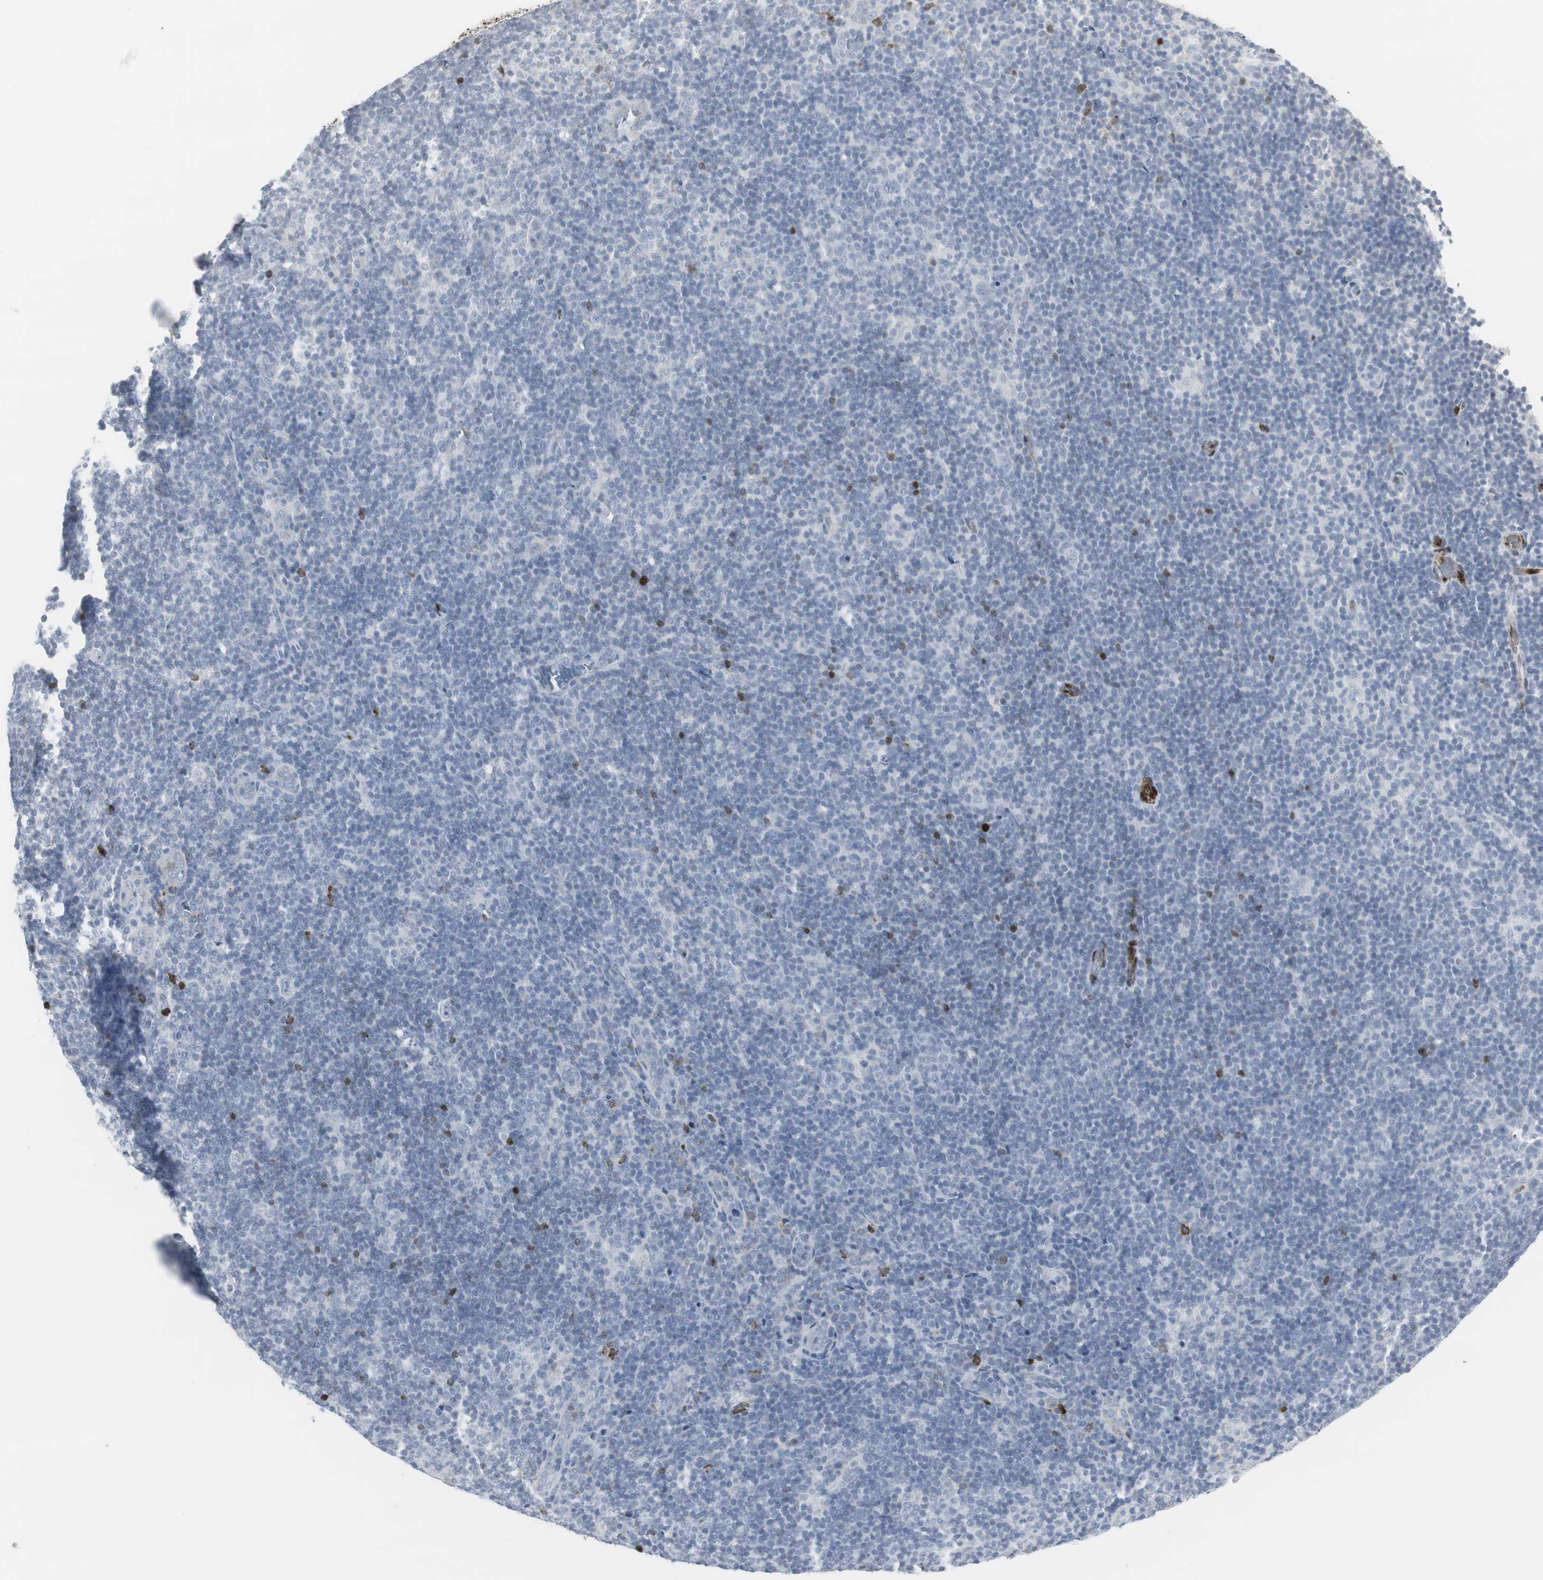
{"staining": {"intensity": "negative", "quantity": "none", "location": "none"}, "tissue": "lymphoma", "cell_type": "Tumor cells", "image_type": "cancer", "snomed": [{"axis": "morphology", "description": "Hodgkin's disease, NOS"}, {"axis": "topography", "description": "Lymph node"}], "caption": "Tumor cells show no significant protein expression in Hodgkin's disease.", "gene": "PPP1R14A", "patient": {"sex": "female", "age": 57}}